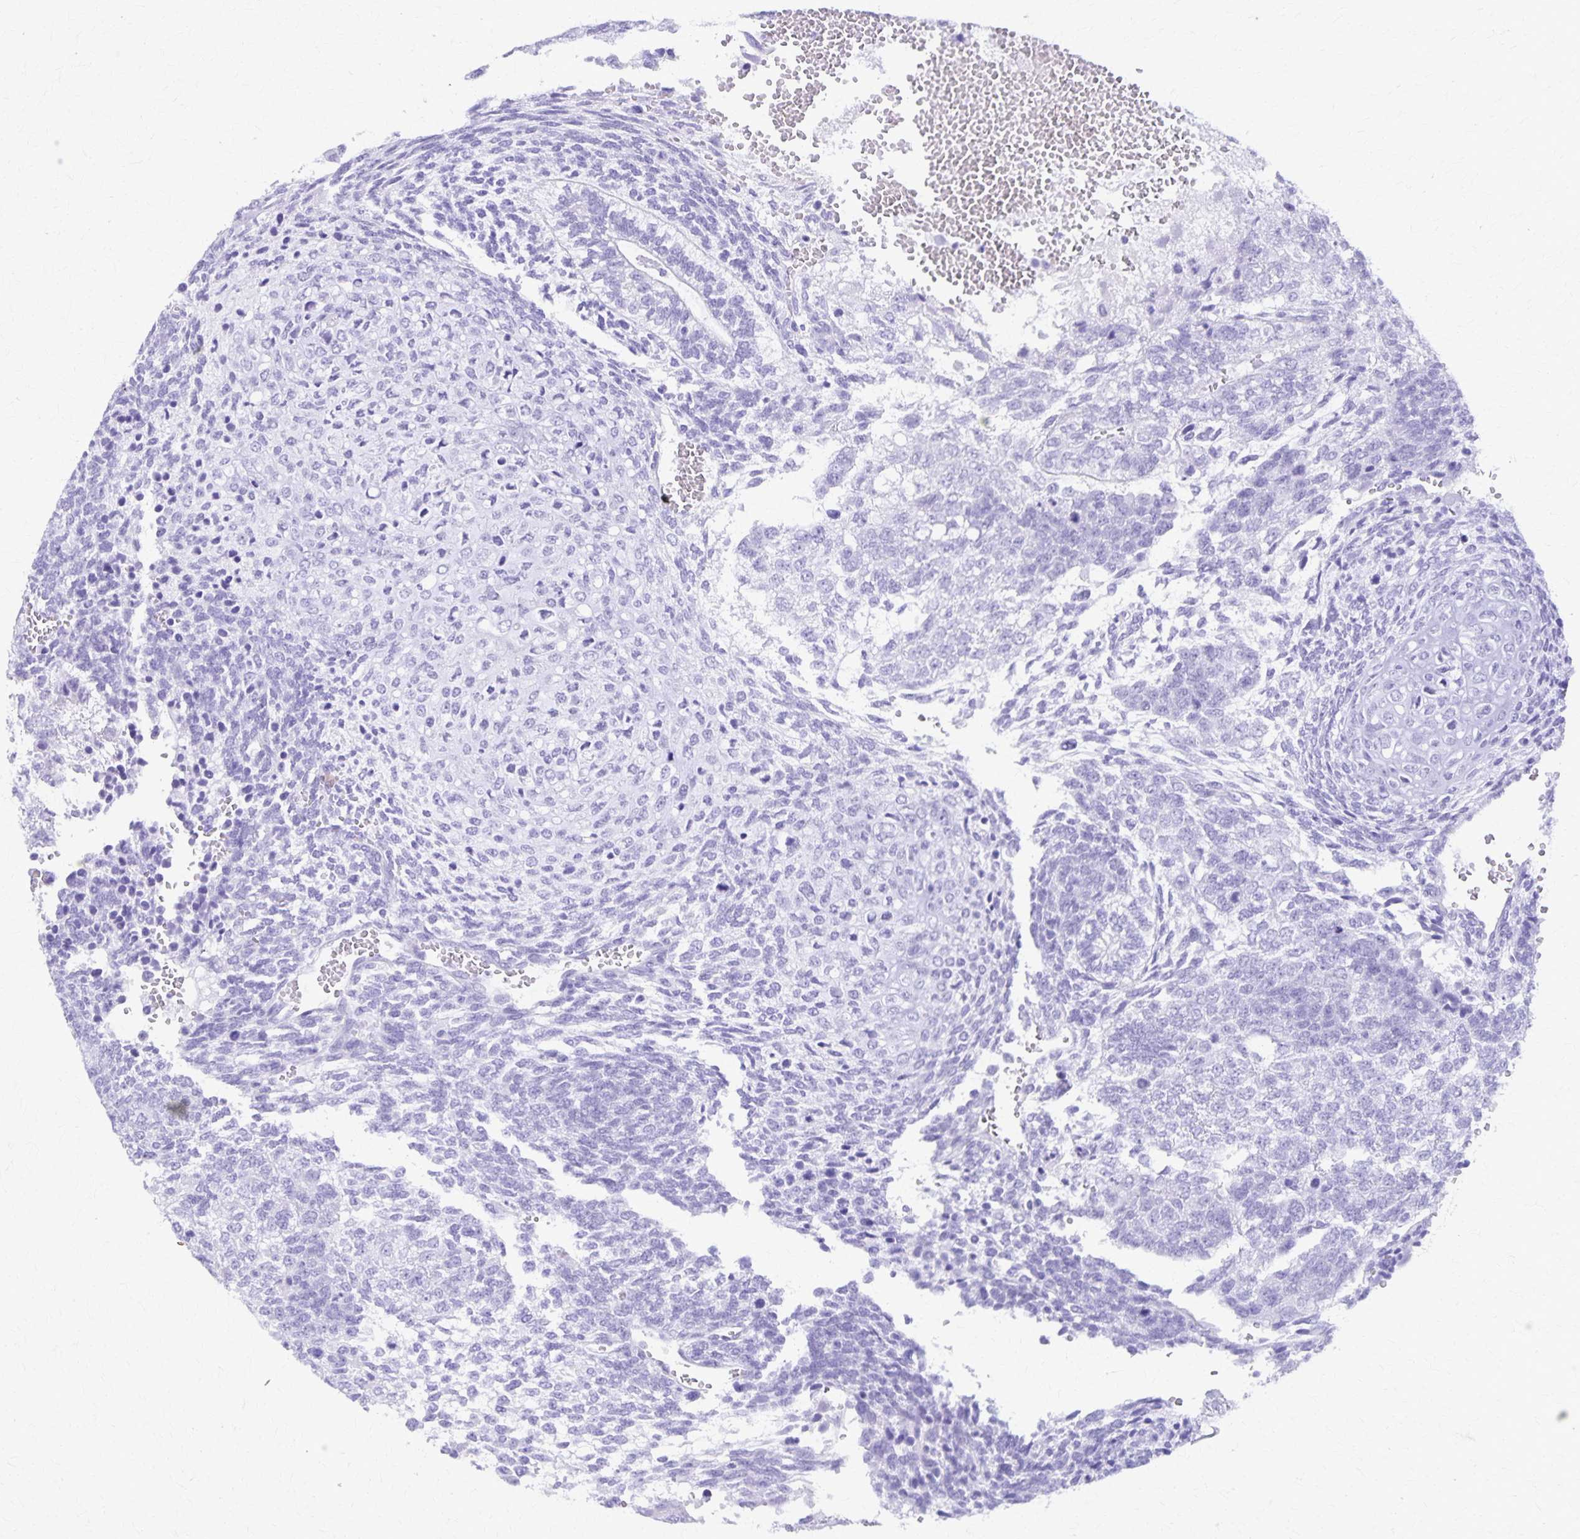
{"staining": {"intensity": "negative", "quantity": "none", "location": "none"}, "tissue": "testis cancer", "cell_type": "Tumor cells", "image_type": "cancer", "snomed": [{"axis": "morphology", "description": "Normal tissue, NOS"}, {"axis": "morphology", "description": "Carcinoma, Embryonal, NOS"}, {"axis": "topography", "description": "Testis"}, {"axis": "topography", "description": "Epididymis"}], "caption": "This histopathology image is of testis cancer stained with immunohistochemistry (IHC) to label a protein in brown with the nuclei are counter-stained blue. There is no staining in tumor cells.", "gene": "DEFA5", "patient": {"sex": "male", "age": 23}}